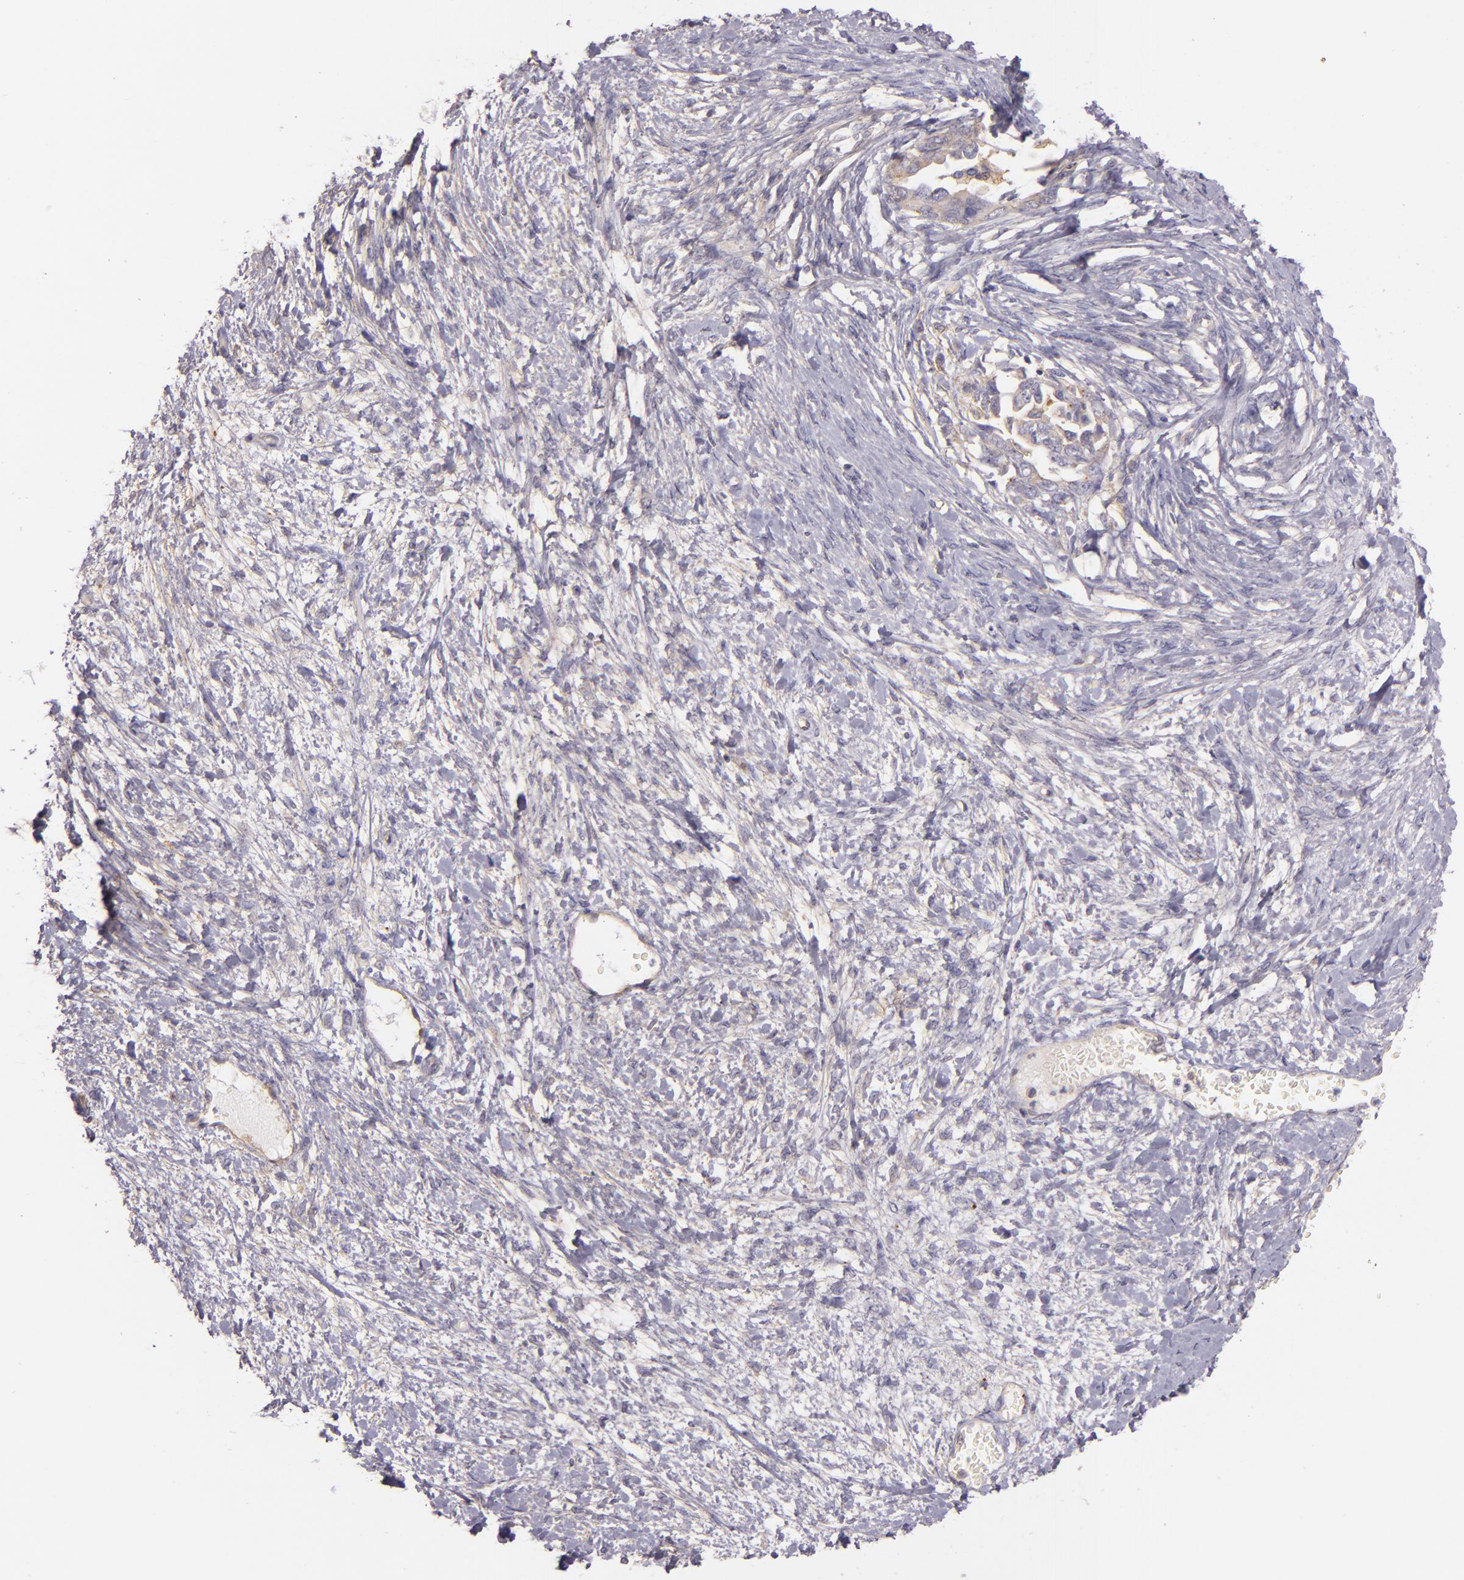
{"staining": {"intensity": "moderate", "quantity": "<25%", "location": "cytoplasmic/membranous"}, "tissue": "ovarian cancer", "cell_type": "Tumor cells", "image_type": "cancer", "snomed": [{"axis": "morphology", "description": "Cystadenocarcinoma, serous, NOS"}, {"axis": "topography", "description": "Ovary"}], "caption": "DAB immunohistochemical staining of human ovarian cancer displays moderate cytoplasmic/membranous protein positivity in about <25% of tumor cells. The staining was performed using DAB (3,3'-diaminobenzidine) to visualize the protein expression in brown, while the nuclei were stained in blue with hematoxylin (Magnification: 20x).", "gene": "CTSF", "patient": {"sex": "female", "age": 69}}